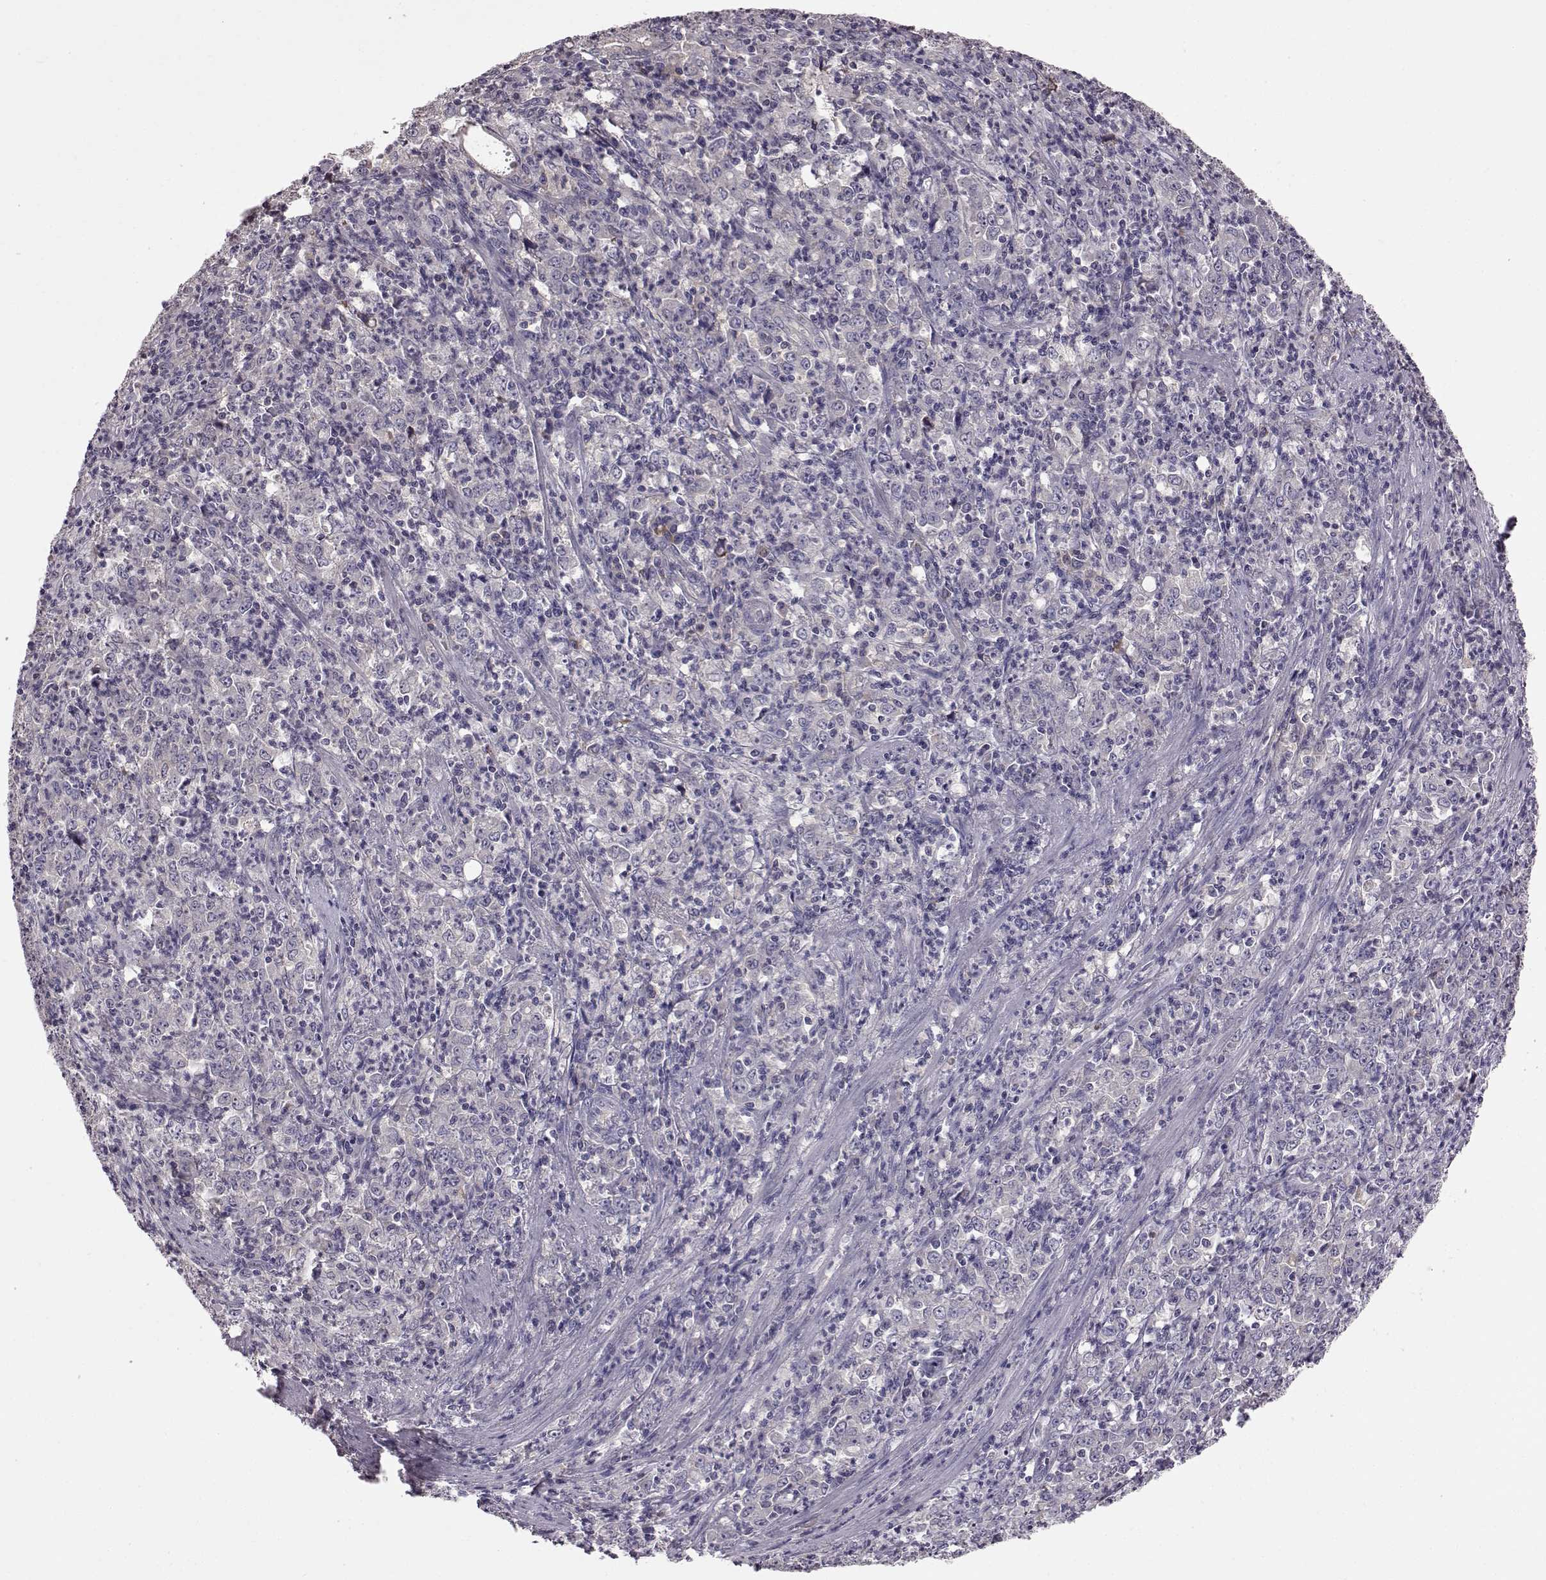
{"staining": {"intensity": "negative", "quantity": "none", "location": "none"}, "tissue": "stomach cancer", "cell_type": "Tumor cells", "image_type": "cancer", "snomed": [{"axis": "morphology", "description": "Adenocarcinoma, NOS"}, {"axis": "topography", "description": "Stomach, lower"}], "caption": "IHC histopathology image of human stomach adenocarcinoma stained for a protein (brown), which displays no expression in tumor cells.", "gene": "ADGRG2", "patient": {"sex": "female", "age": 71}}